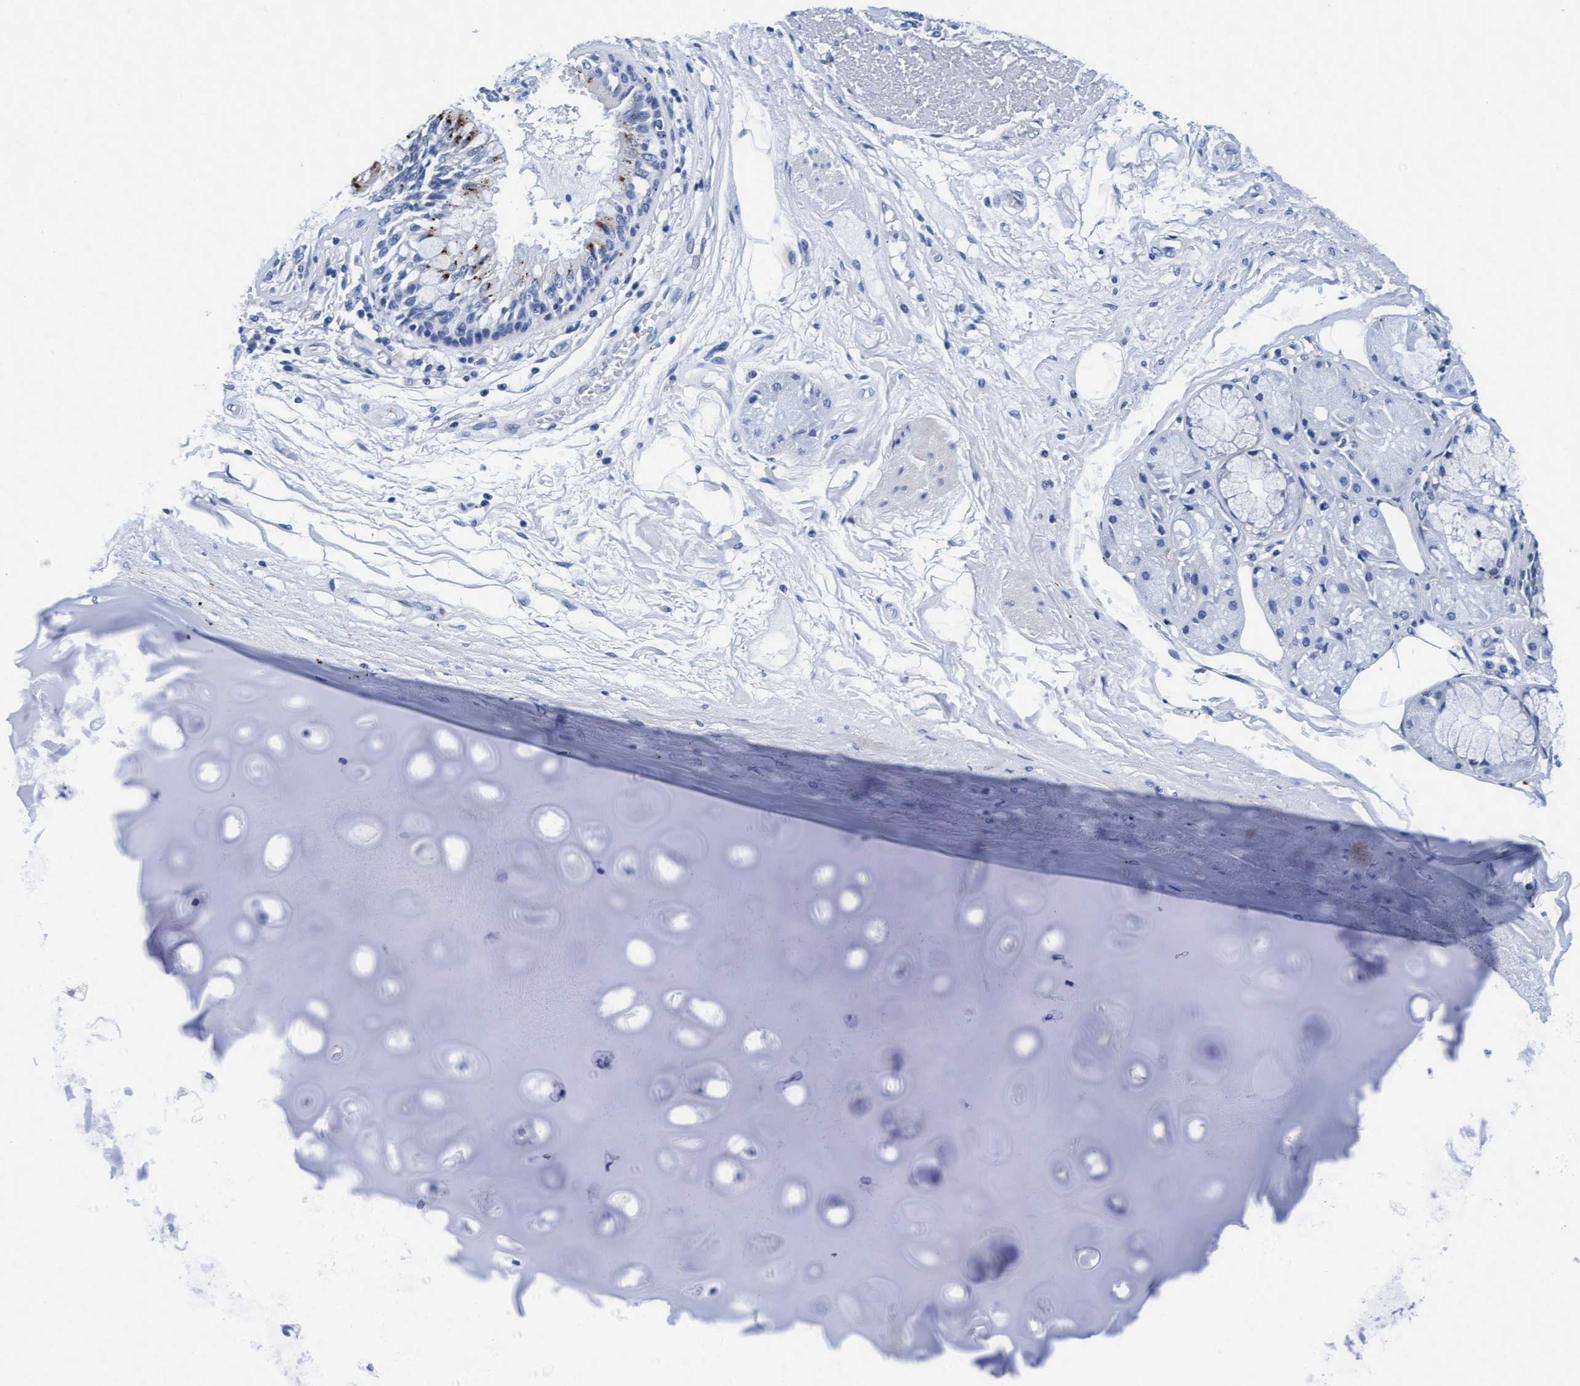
{"staining": {"intensity": "moderate", "quantity": "<25%", "location": "cytoplasmic/membranous"}, "tissue": "bronchus", "cell_type": "Respiratory epithelial cells", "image_type": "normal", "snomed": [{"axis": "morphology", "description": "Normal tissue, NOS"}, {"axis": "topography", "description": "Bronchus"}], "caption": "Immunohistochemical staining of normal bronchus shows <25% levels of moderate cytoplasmic/membranous protein expression in approximately <25% of respiratory epithelial cells. The staining is performed using DAB brown chromogen to label protein expression. The nuclei are counter-stained blue using hematoxylin.", "gene": "ARSG", "patient": {"sex": "male", "age": 66}}